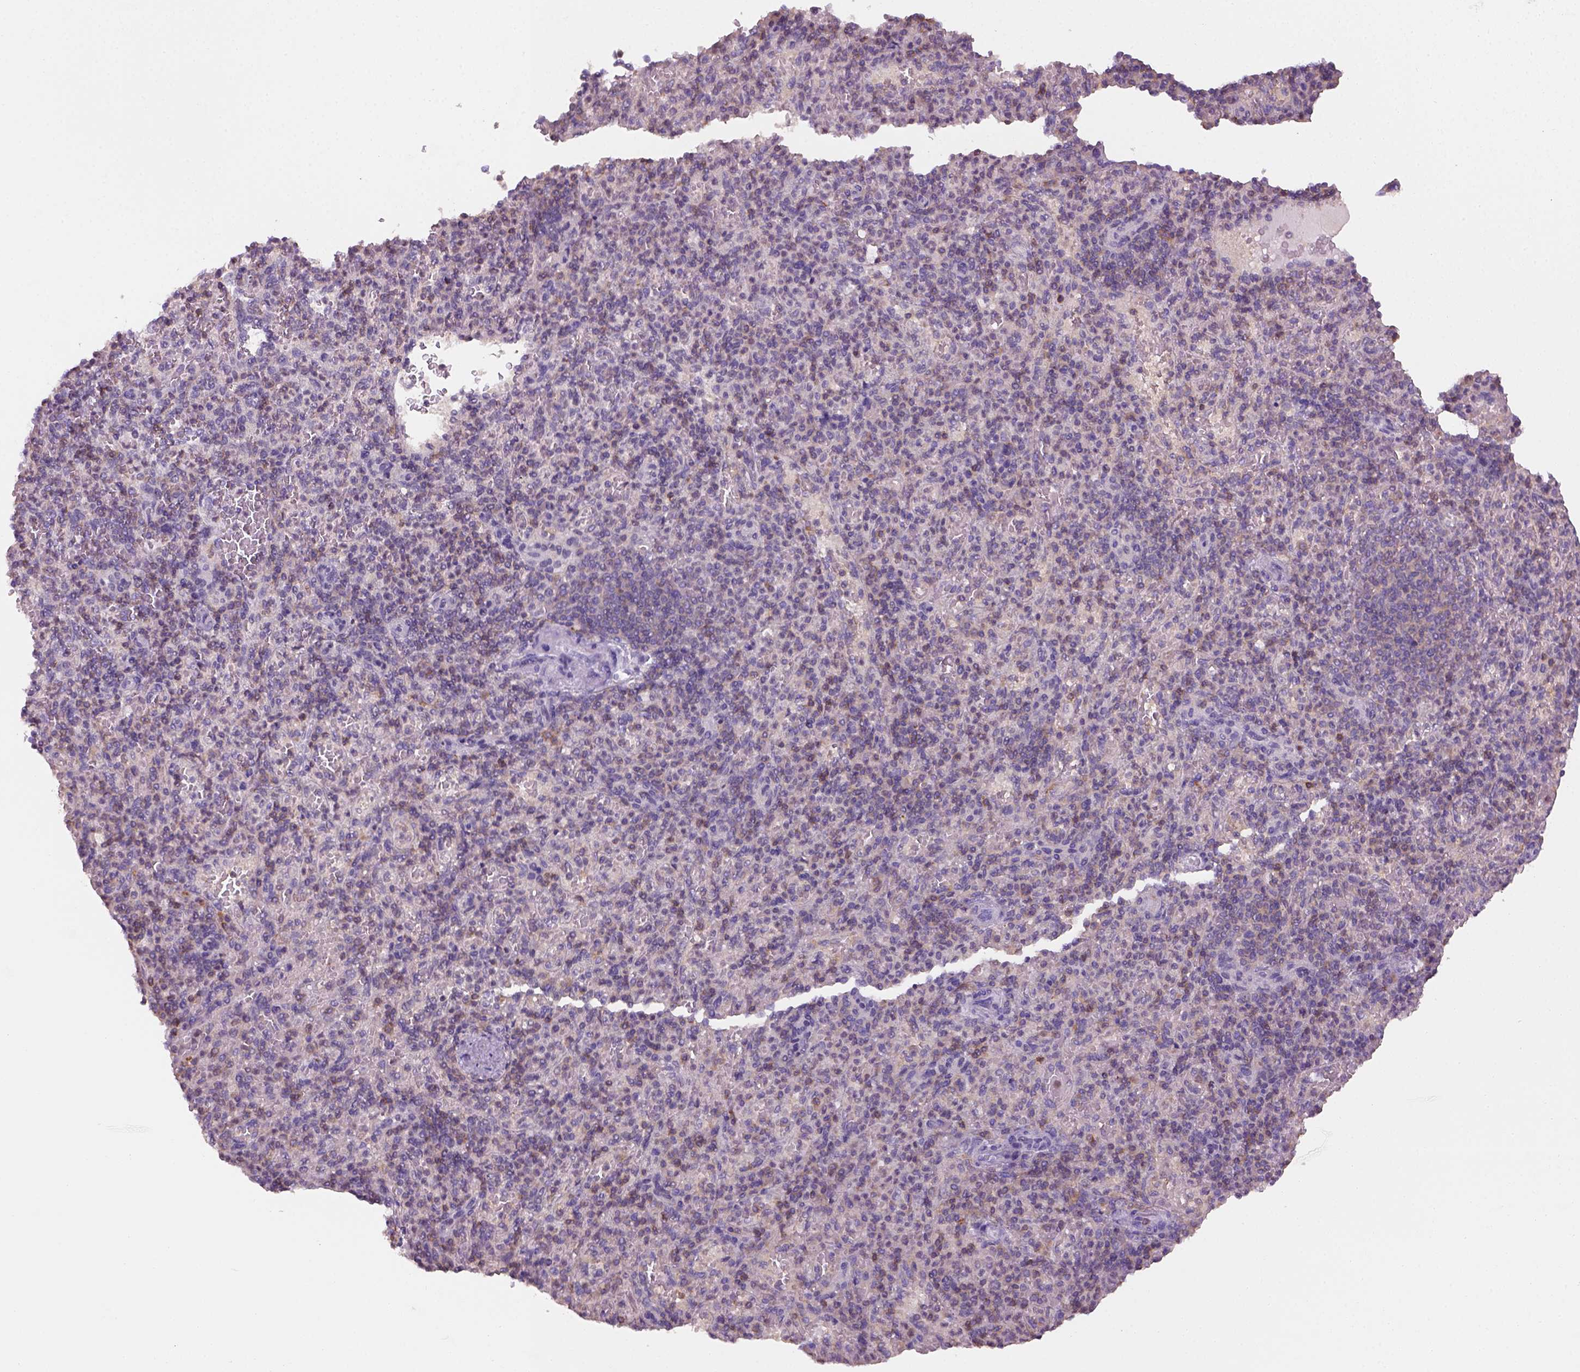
{"staining": {"intensity": "moderate", "quantity": "<25%", "location": "cytoplasmic/membranous"}, "tissue": "spleen", "cell_type": "Cells in red pulp", "image_type": "normal", "snomed": [{"axis": "morphology", "description": "Normal tissue, NOS"}, {"axis": "topography", "description": "Spleen"}], "caption": "Immunohistochemical staining of benign human spleen demonstrates <25% levels of moderate cytoplasmic/membranous protein expression in approximately <25% of cells in red pulp. (DAB IHC with brightfield microscopy, high magnification).", "gene": "GOT1", "patient": {"sex": "female", "age": 74}}